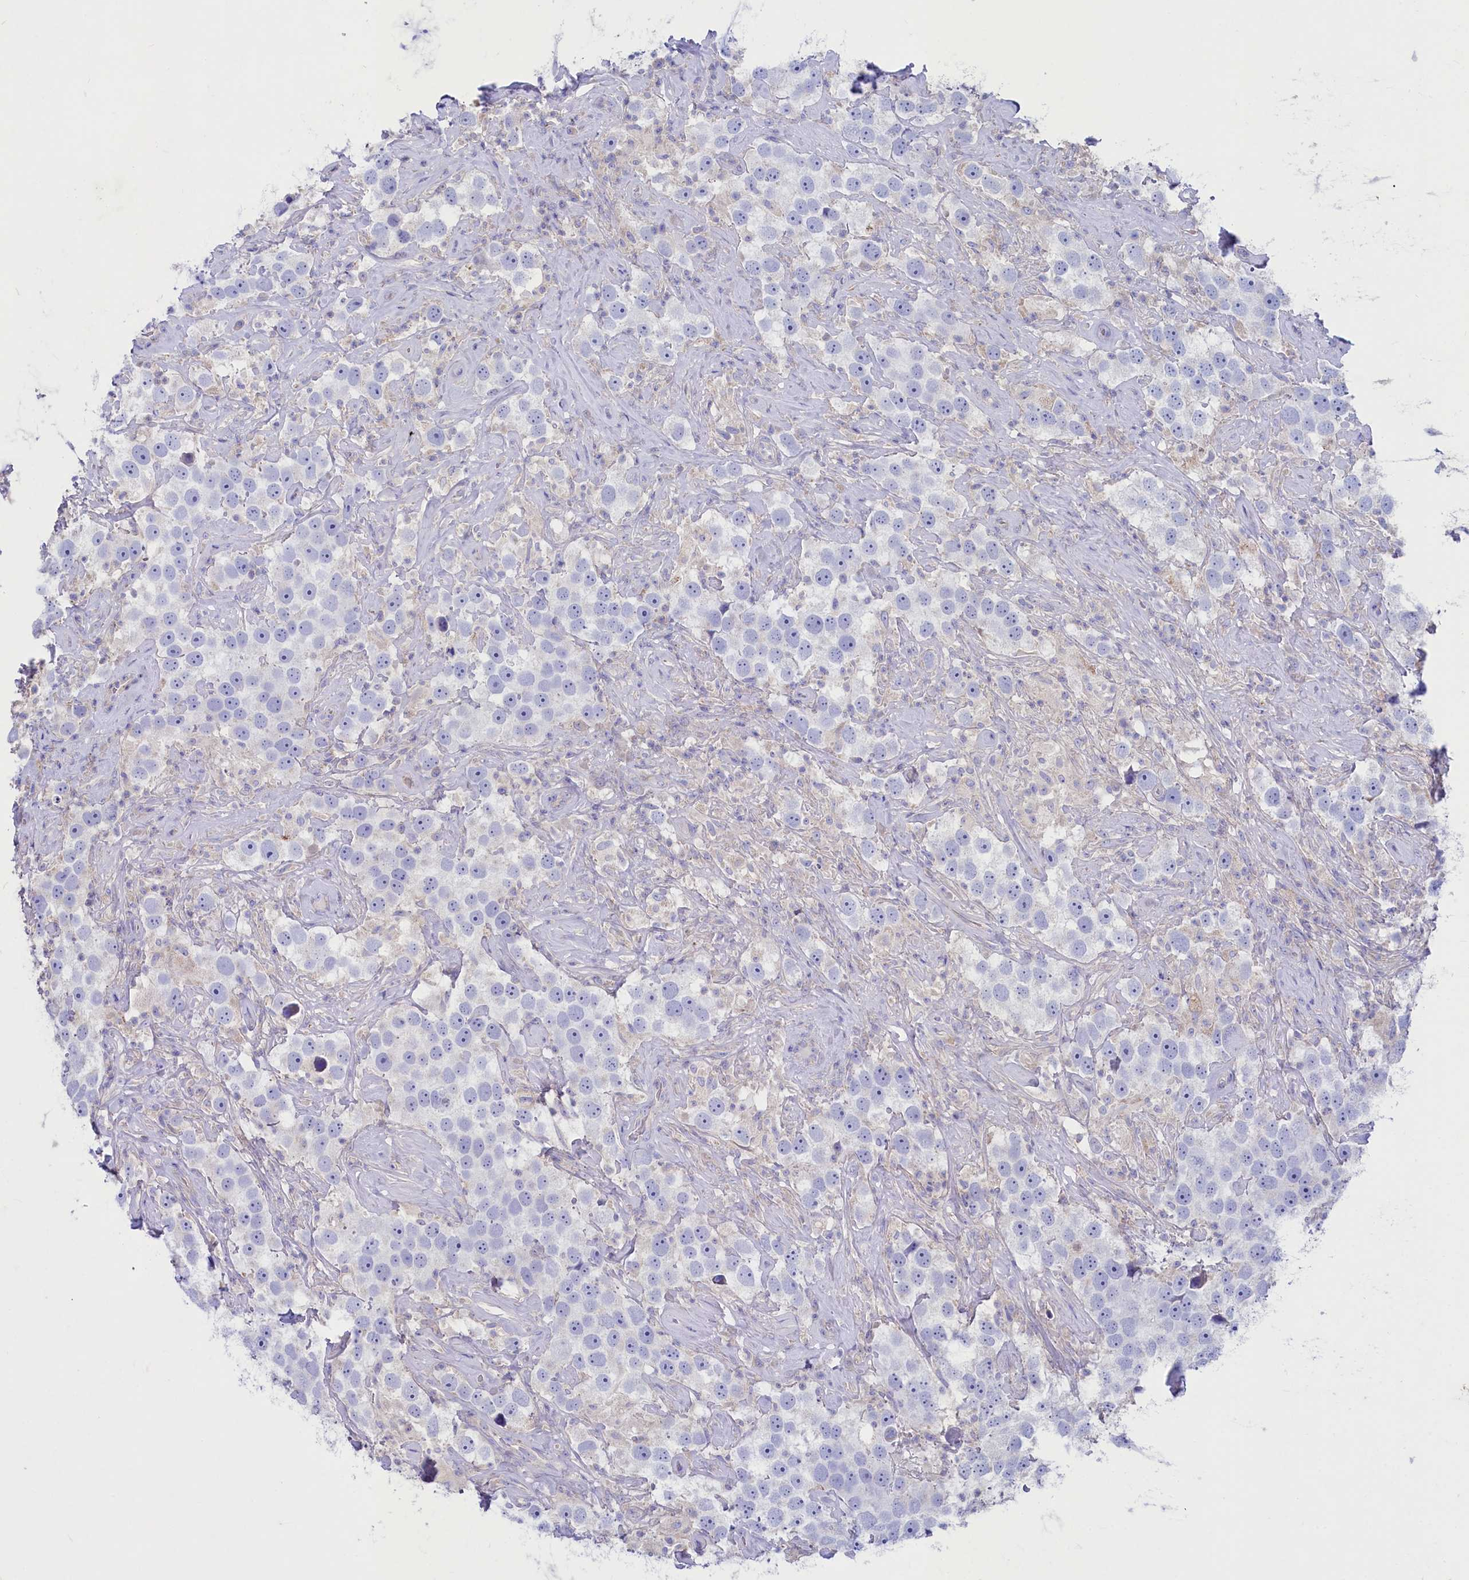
{"staining": {"intensity": "negative", "quantity": "none", "location": "none"}, "tissue": "testis cancer", "cell_type": "Tumor cells", "image_type": "cancer", "snomed": [{"axis": "morphology", "description": "Seminoma, NOS"}, {"axis": "topography", "description": "Testis"}], "caption": "Tumor cells are negative for protein expression in human testis cancer. (Stains: DAB (3,3'-diaminobenzidine) IHC with hematoxylin counter stain, Microscopy: brightfield microscopy at high magnification).", "gene": "VPS26B", "patient": {"sex": "male", "age": 49}}